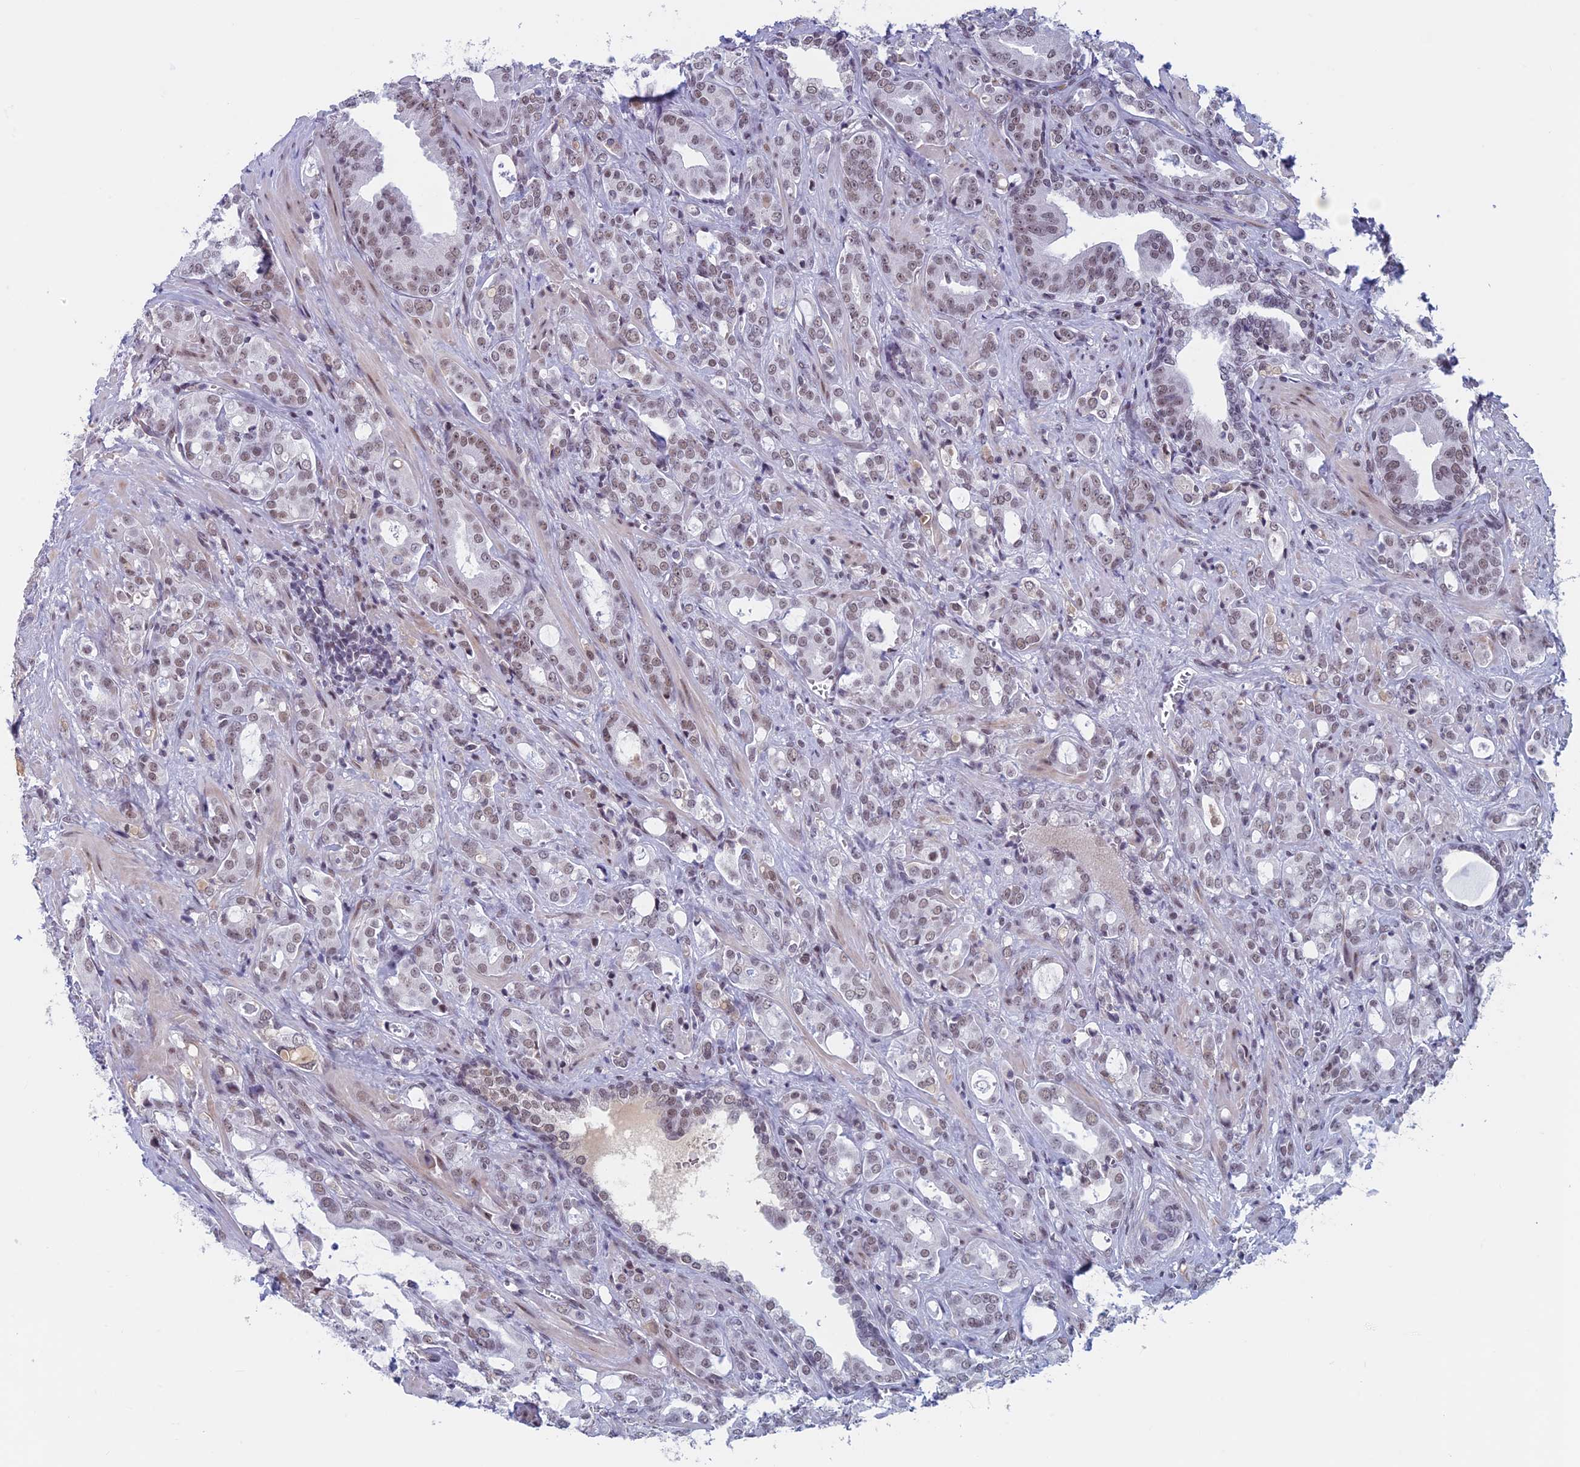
{"staining": {"intensity": "weak", "quantity": ">75%", "location": "nuclear"}, "tissue": "prostate cancer", "cell_type": "Tumor cells", "image_type": "cancer", "snomed": [{"axis": "morphology", "description": "Adenocarcinoma, High grade"}, {"axis": "topography", "description": "Prostate"}], "caption": "Protein analysis of high-grade adenocarcinoma (prostate) tissue demonstrates weak nuclear staining in approximately >75% of tumor cells. Nuclei are stained in blue.", "gene": "ASH2L", "patient": {"sex": "male", "age": 72}}